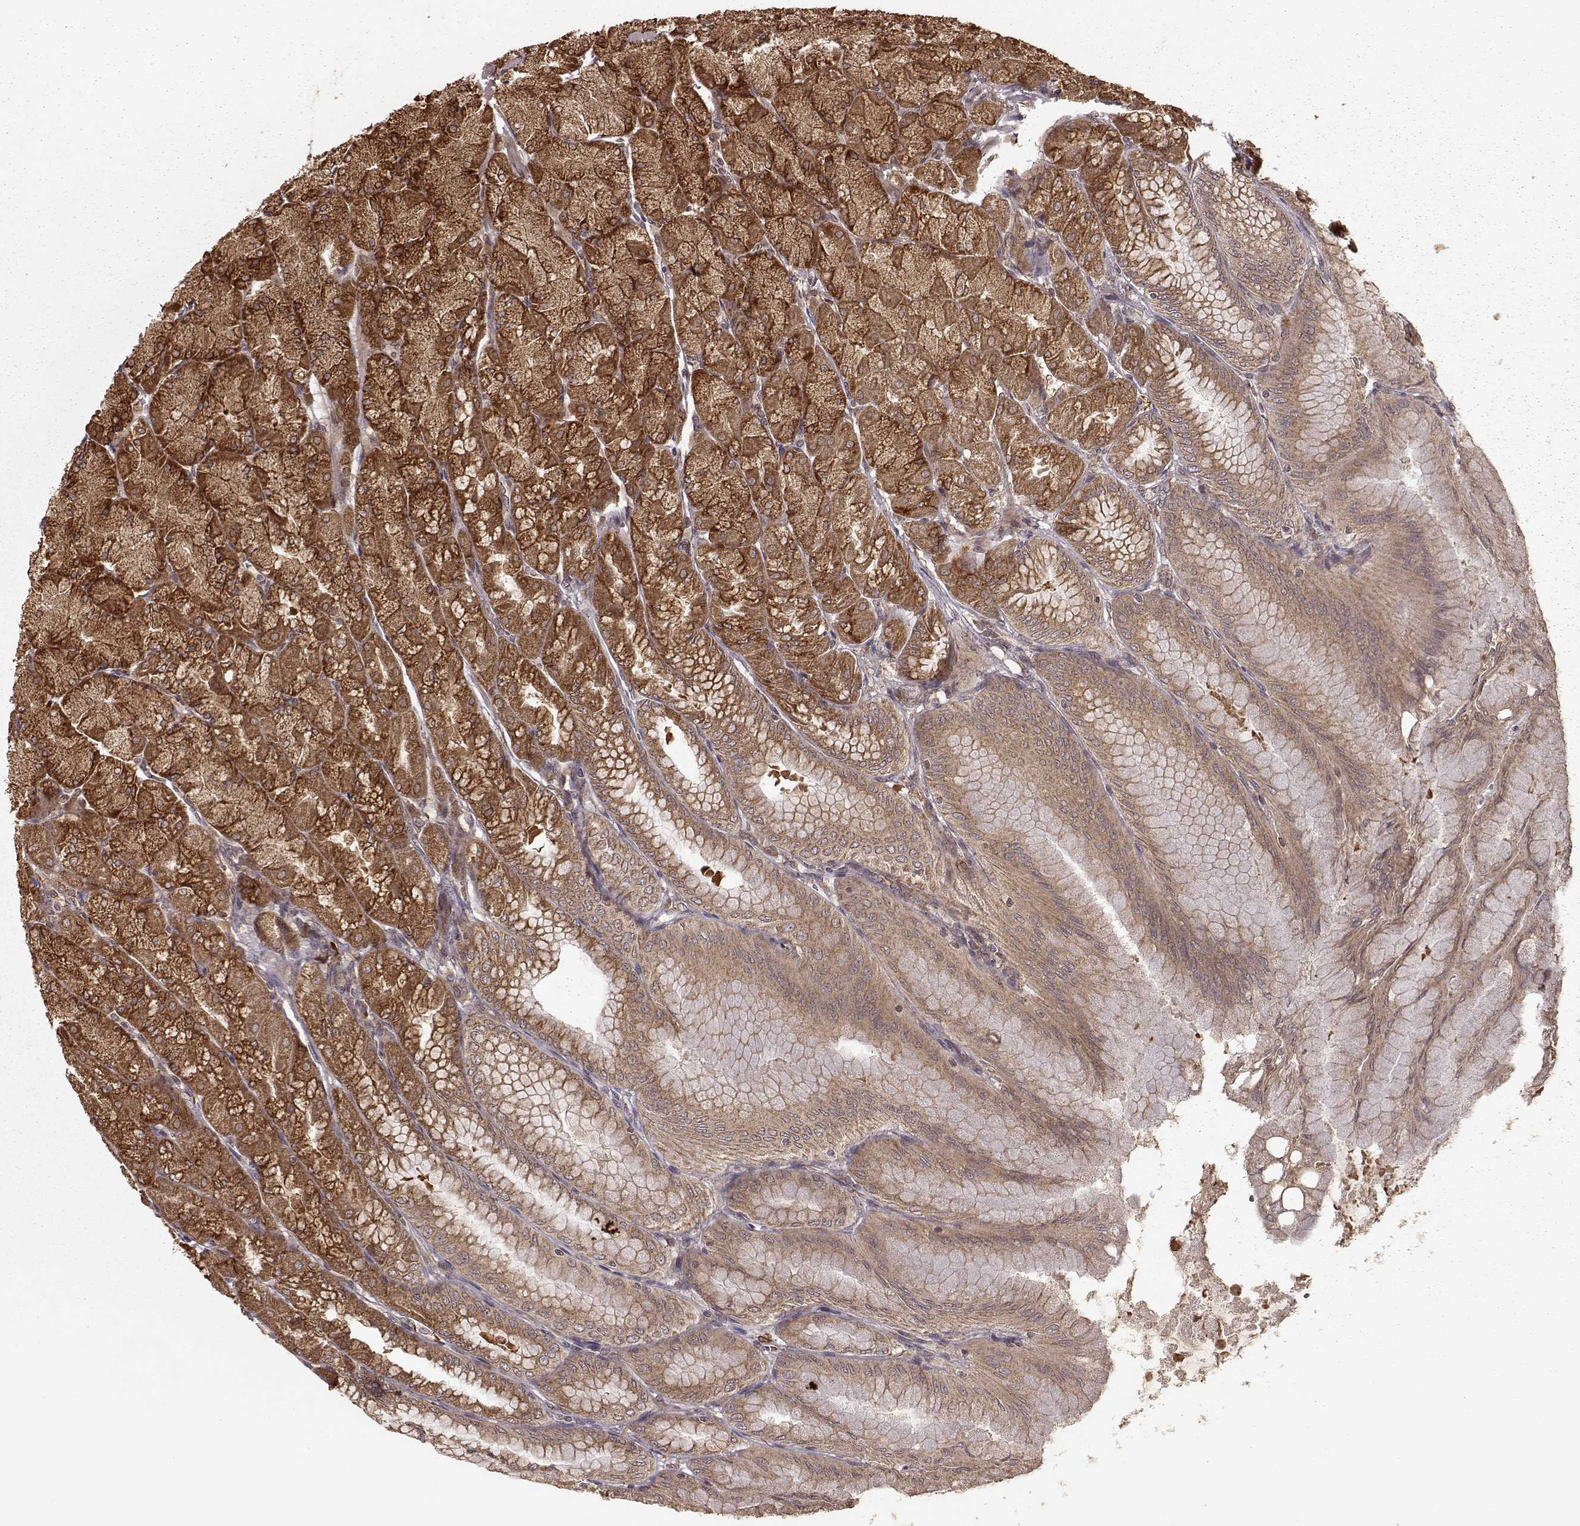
{"staining": {"intensity": "strong", "quantity": ">75%", "location": "cytoplasmic/membranous"}, "tissue": "stomach", "cell_type": "Glandular cells", "image_type": "normal", "snomed": [{"axis": "morphology", "description": "Normal tissue, NOS"}, {"axis": "topography", "description": "Stomach, upper"}], "caption": "The immunohistochemical stain shows strong cytoplasmic/membranous expression in glandular cells of benign stomach.", "gene": "AGPAT1", "patient": {"sex": "male", "age": 60}}